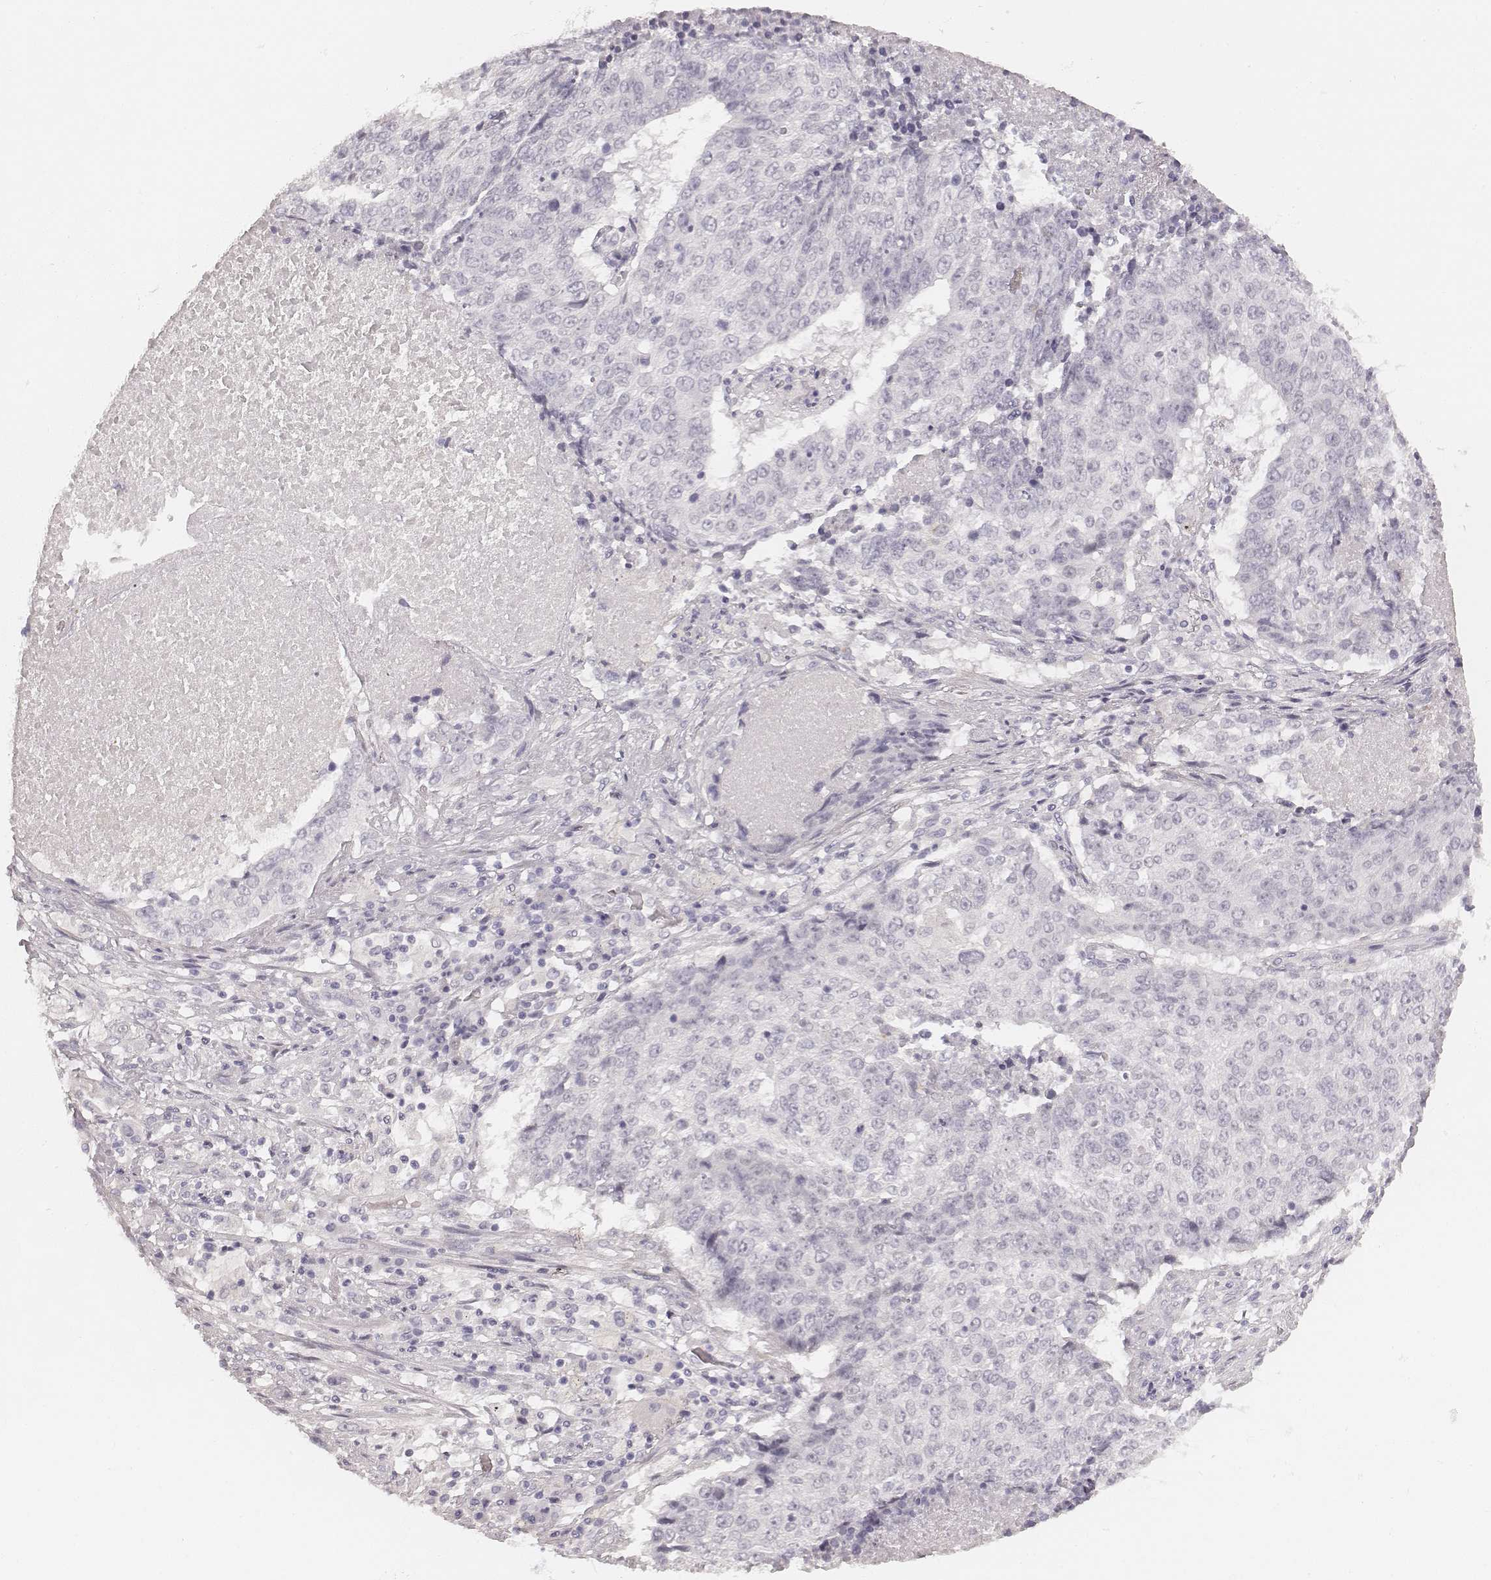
{"staining": {"intensity": "negative", "quantity": "none", "location": "none"}, "tissue": "lung cancer", "cell_type": "Tumor cells", "image_type": "cancer", "snomed": [{"axis": "morphology", "description": "Normal tissue, NOS"}, {"axis": "morphology", "description": "Squamous cell carcinoma, NOS"}, {"axis": "topography", "description": "Bronchus"}, {"axis": "topography", "description": "Lung"}], "caption": "Tumor cells show no significant expression in squamous cell carcinoma (lung).", "gene": "HNF4G", "patient": {"sex": "male", "age": 64}}